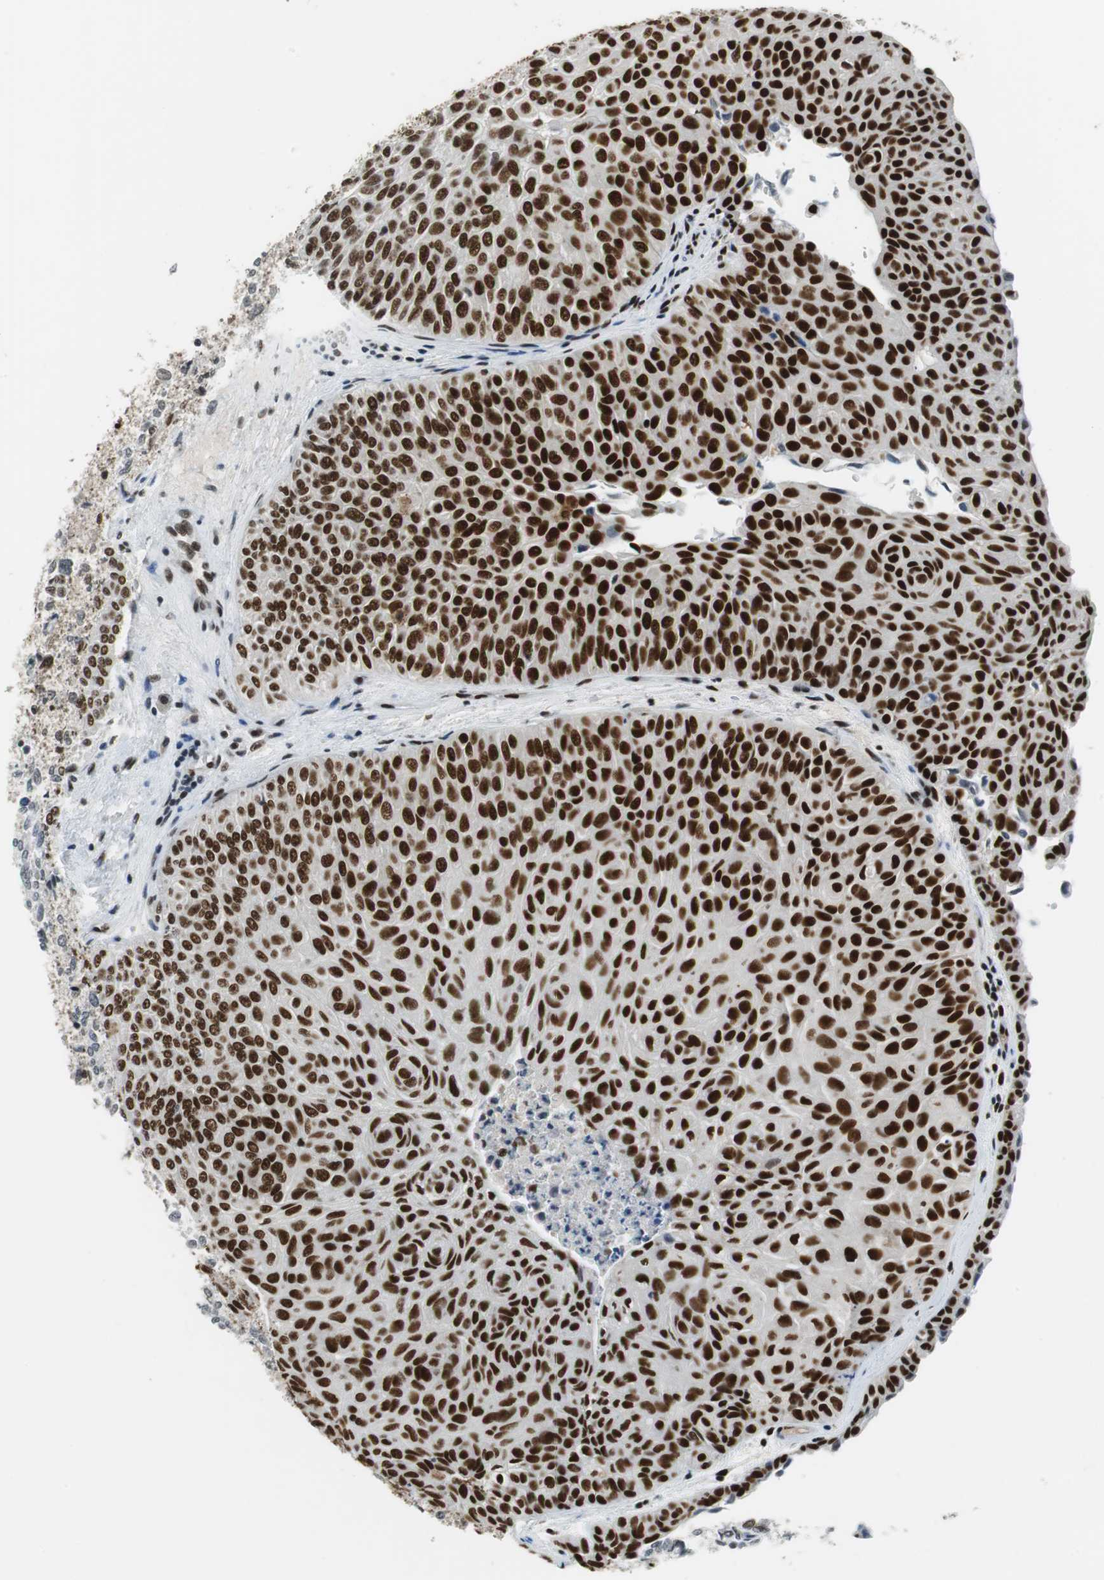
{"staining": {"intensity": "strong", "quantity": ">75%", "location": "nuclear"}, "tissue": "urothelial cancer", "cell_type": "Tumor cells", "image_type": "cancer", "snomed": [{"axis": "morphology", "description": "Urothelial carcinoma, Low grade"}, {"axis": "topography", "description": "Urinary bladder"}], "caption": "Human low-grade urothelial carcinoma stained with a protein marker reveals strong staining in tumor cells.", "gene": "PRKDC", "patient": {"sex": "male", "age": 78}}